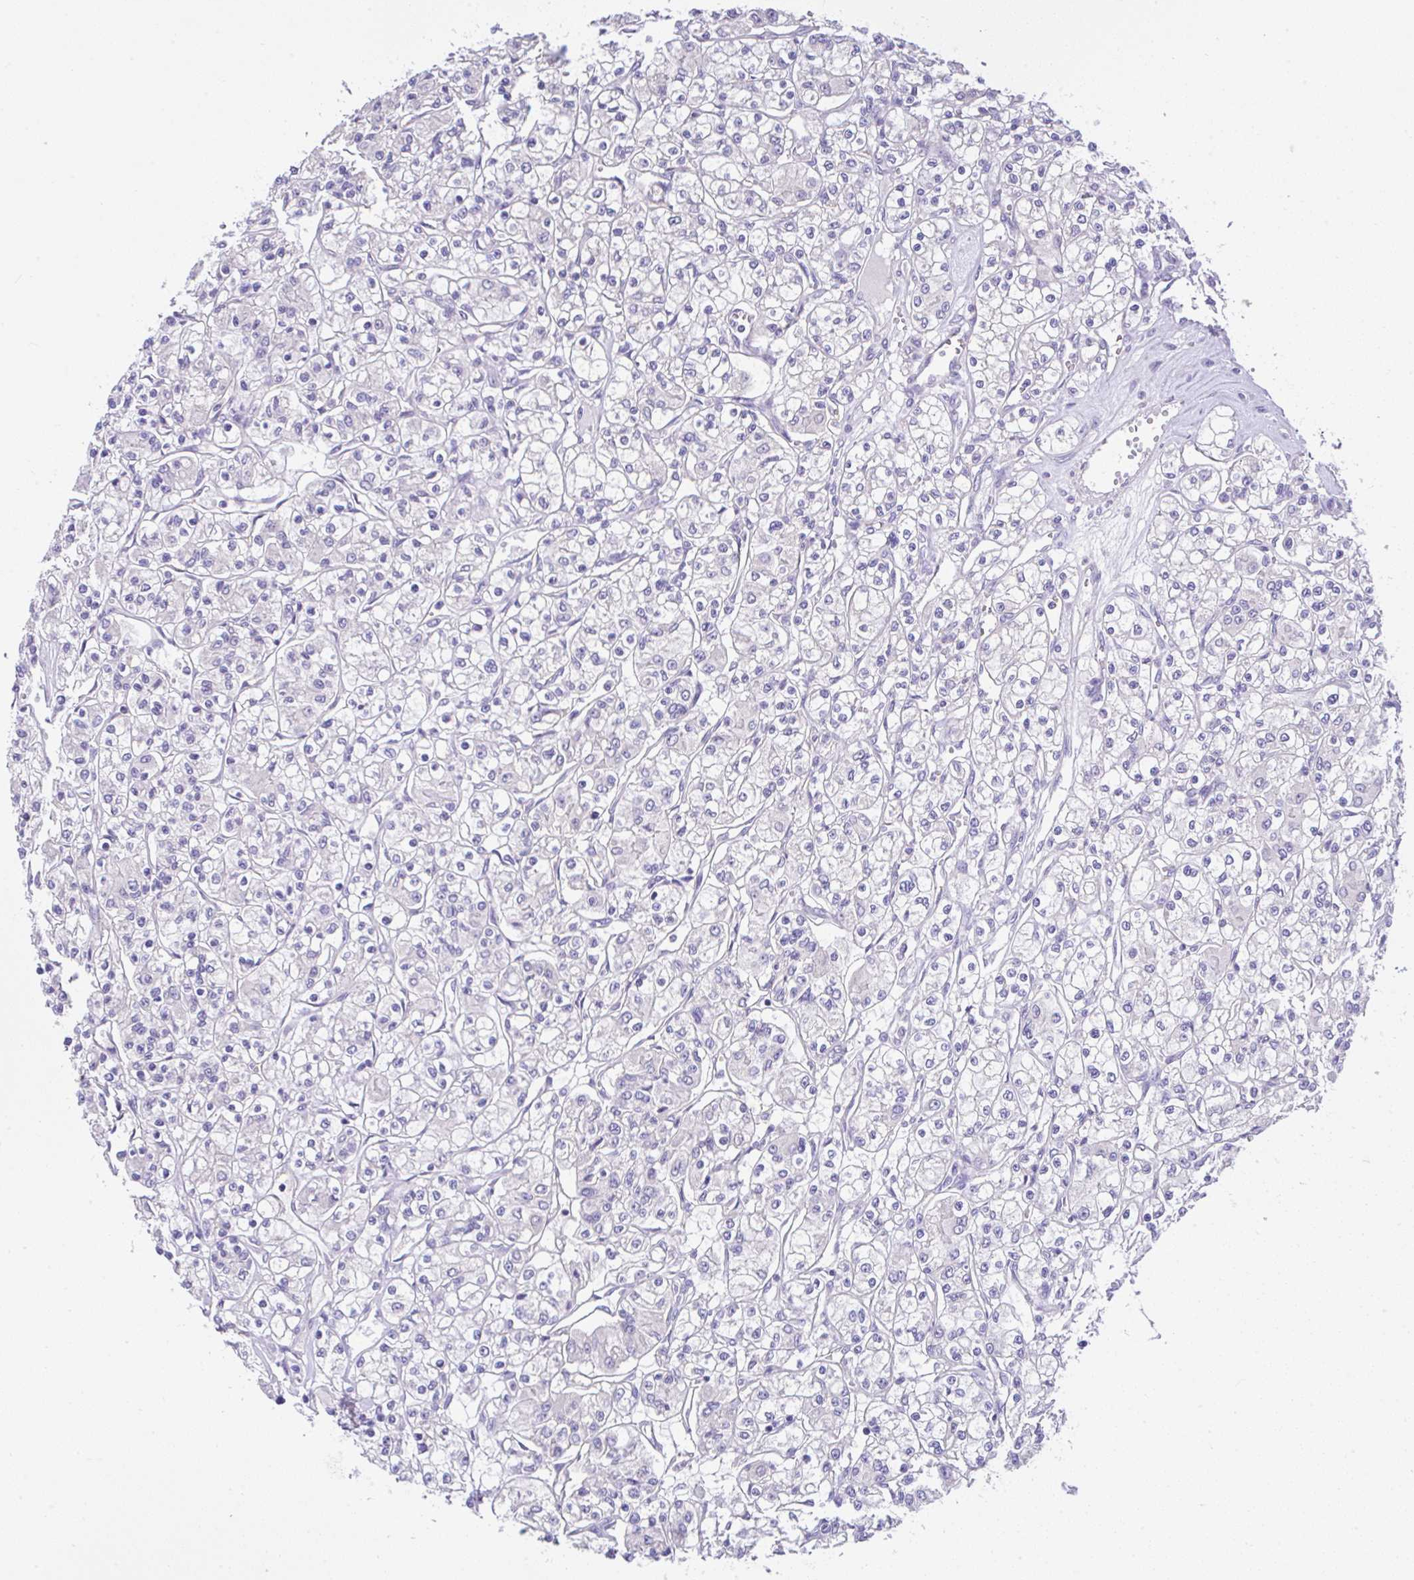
{"staining": {"intensity": "negative", "quantity": "none", "location": "none"}, "tissue": "renal cancer", "cell_type": "Tumor cells", "image_type": "cancer", "snomed": [{"axis": "morphology", "description": "Adenocarcinoma, NOS"}, {"axis": "topography", "description": "Kidney"}], "caption": "Immunohistochemical staining of human renal cancer (adenocarcinoma) demonstrates no significant positivity in tumor cells. (DAB immunohistochemistry (IHC) with hematoxylin counter stain).", "gene": "CTU1", "patient": {"sex": "female", "age": 59}}